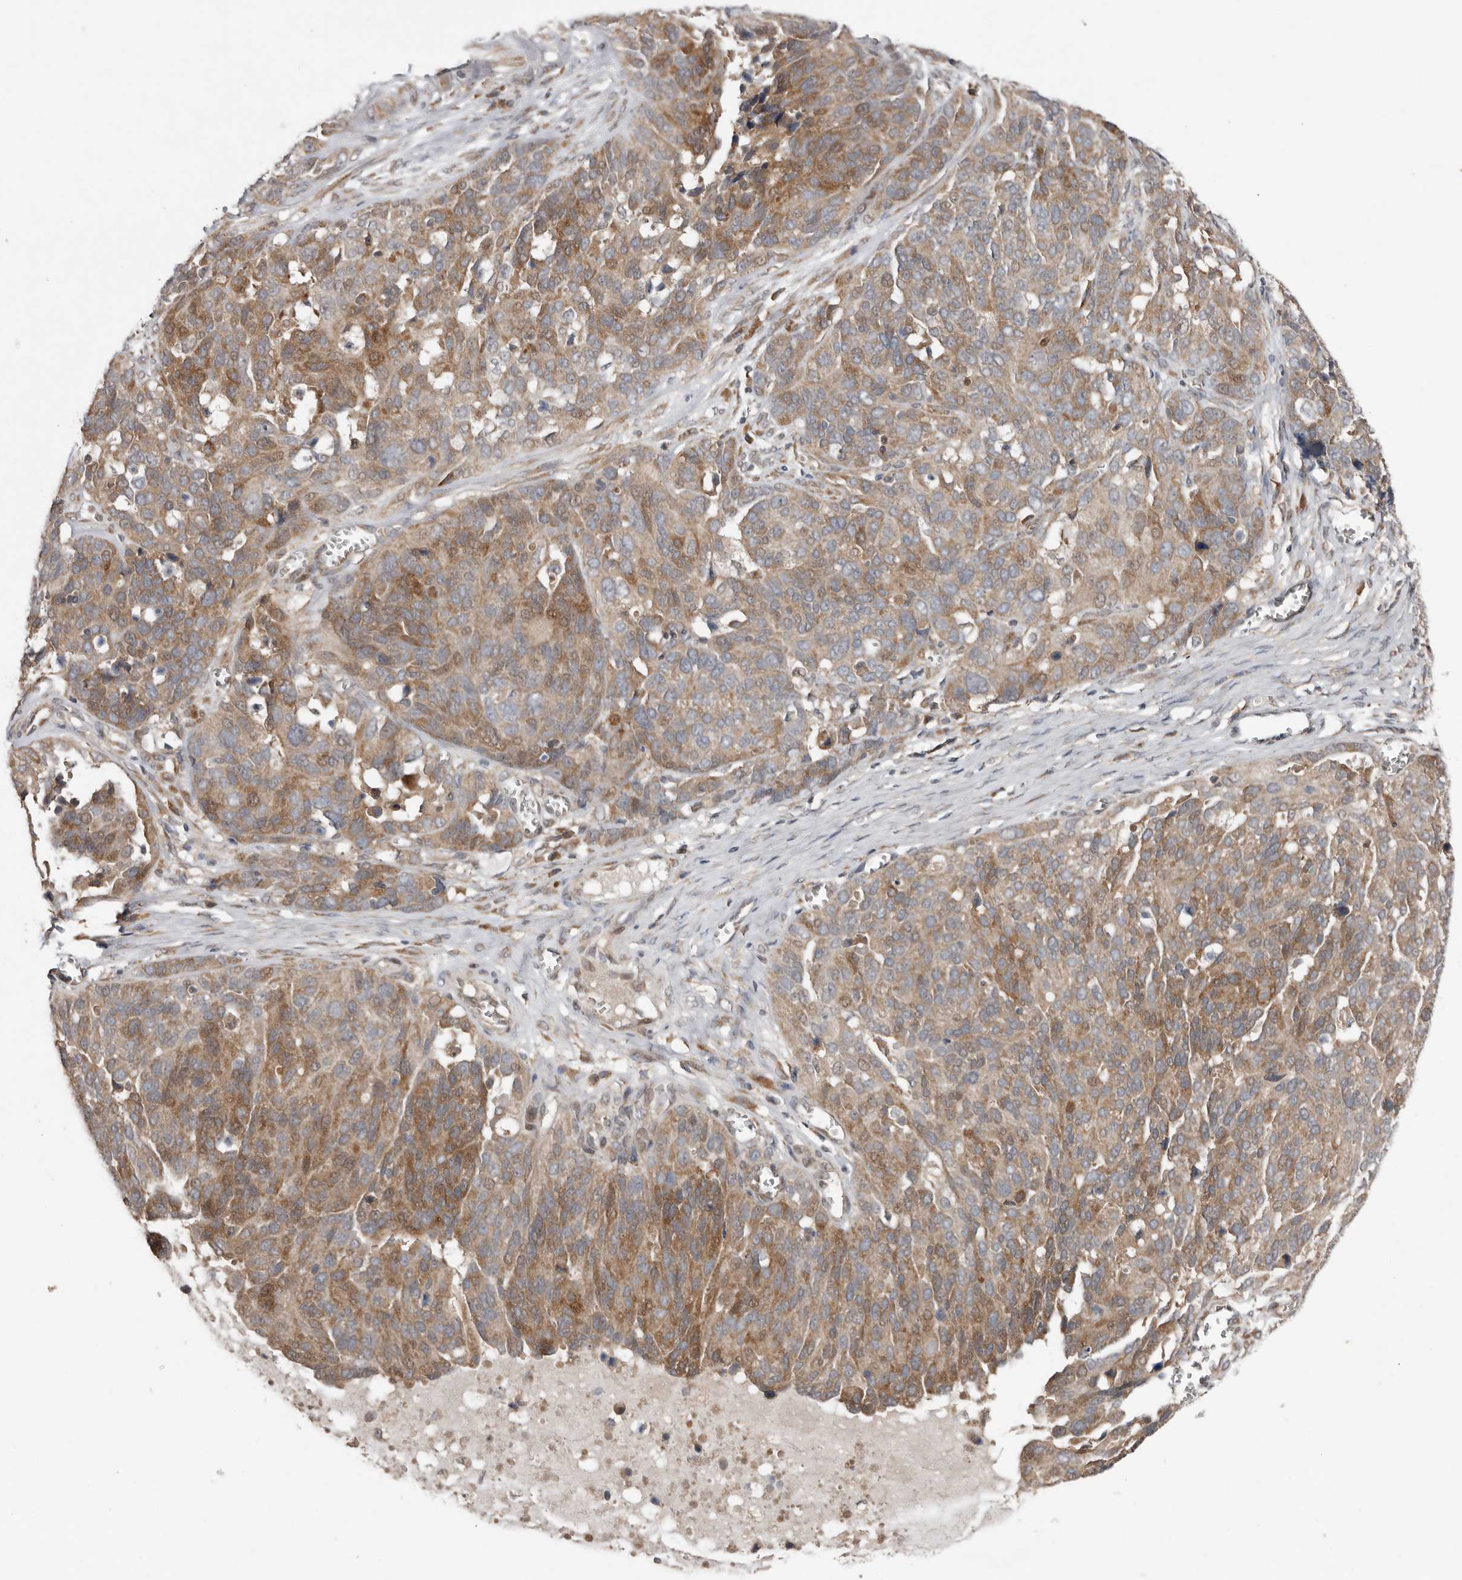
{"staining": {"intensity": "moderate", "quantity": ">75%", "location": "cytoplasmic/membranous"}, "tissue": "ovarian cancer", "cell_type": "Tumor cells", "image_type": "cancer", "snomed": [{"axis": "morphology", "description": "Cystadenocarcinoma, serous, NOS"}, {"axis": "topography", "description": "Ovary"}], "caption": "Immunohistochemical staining of ovarian serous cystadenocarcinoma shows moderate cytoplasmic/membranous protein staining in approximately >75% of tumor cells.", "gene": "CHML", "patient": {"sex": "female", "age": 44}}